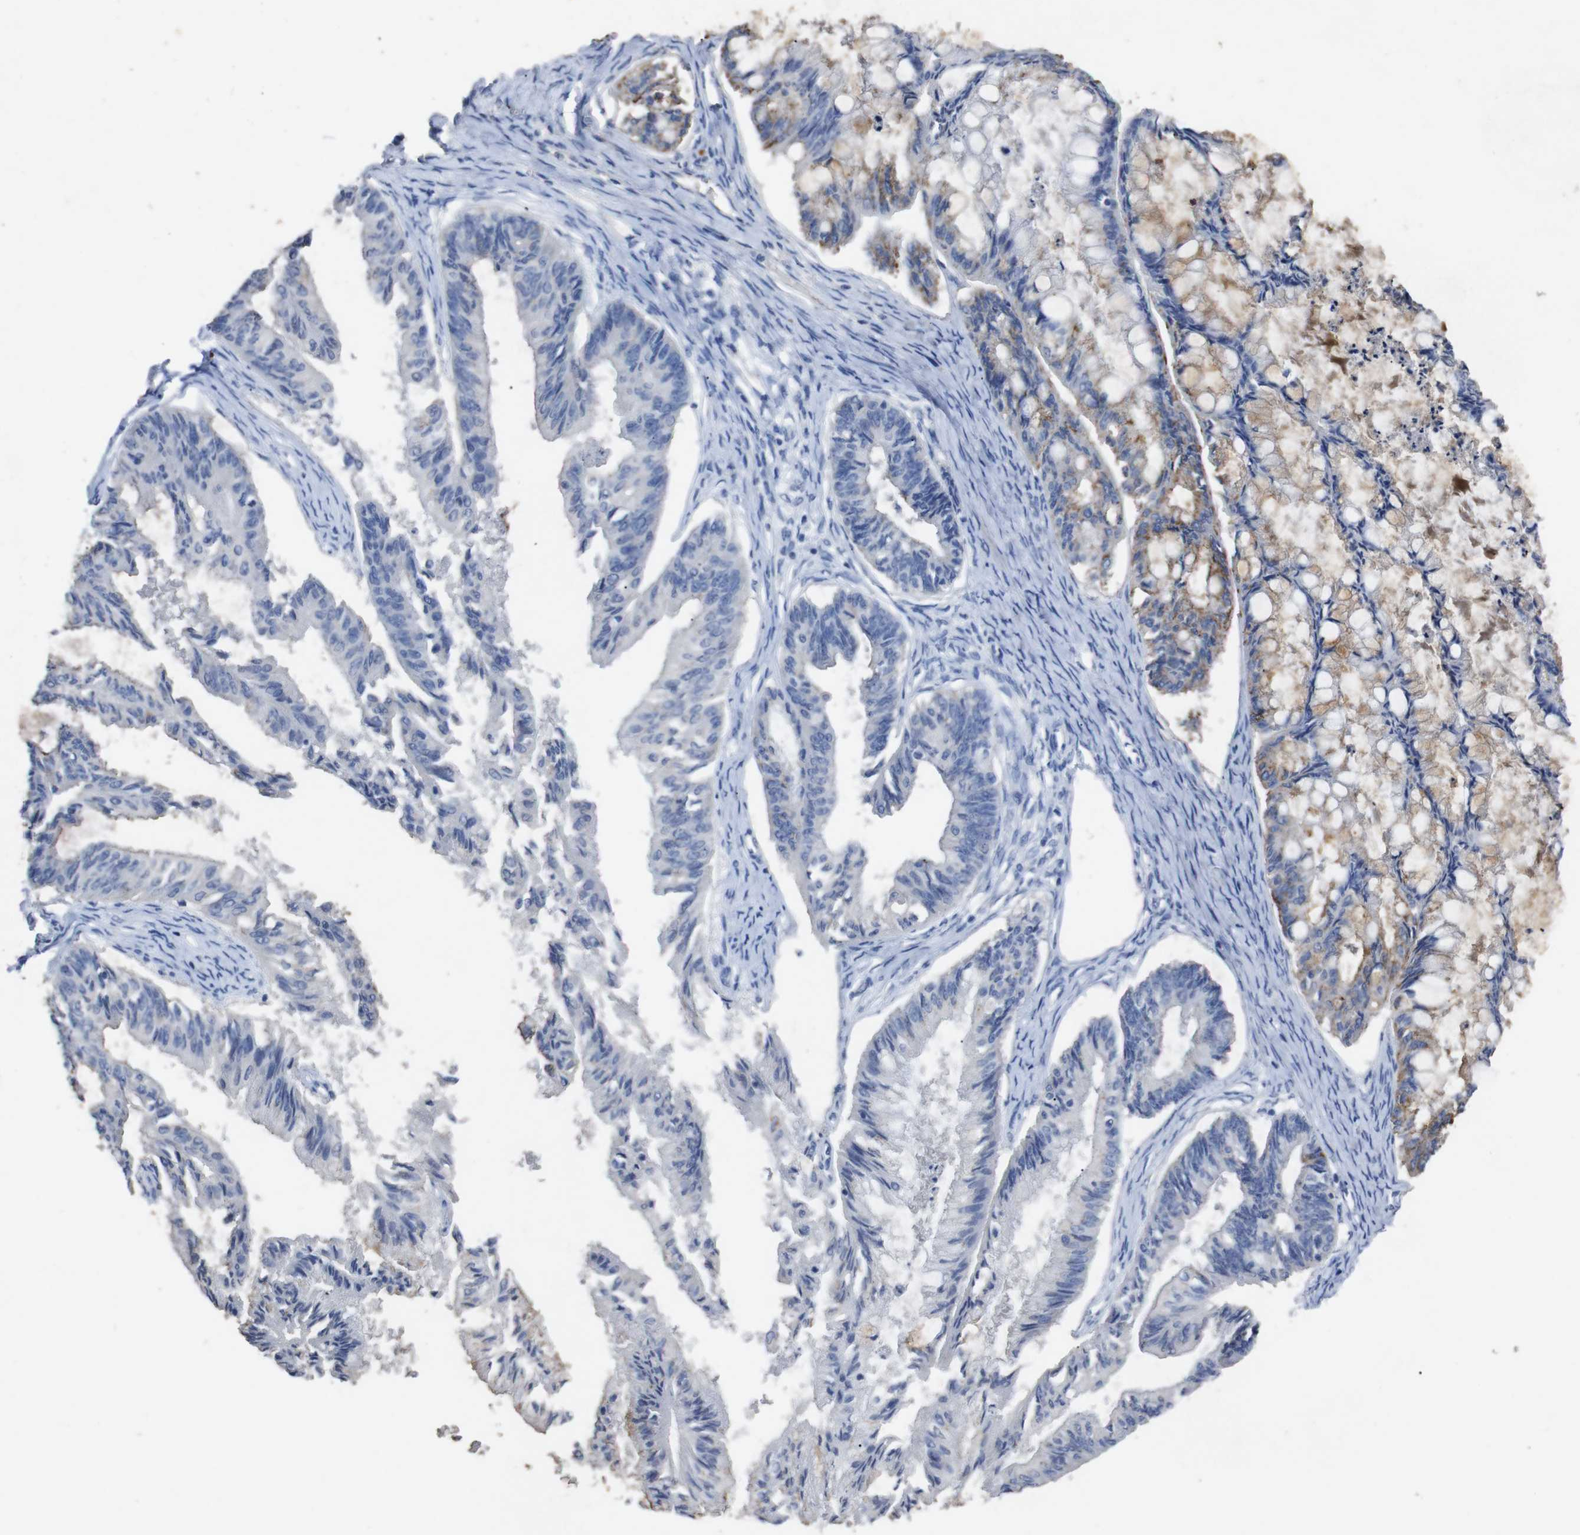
{"staining": {"intensity": "moderate", "quantity": "<25%", "location": "cytoplasmic/membranous"}, "tissue": "ovarian cancer", "cell_type": "Tumor cells", "image_type": "cancer", "snomed": [{"axis": "morphology", "description": "Cystadenocarcinoma, mucinous, NOS"}, {"axis": "topography", "description": "Ovary"}], "caption": "Immunohistochemistry (IHC) histopathology image of neoplastic tissue: mucinous cystadenocarcinoma (ovarian) stained using immunohistochemistry (IHC) displays low levels of moderate protein expression localized specifically in the cytoplasmic/membranous of tumor cells, appearing as a cytoplasmic/membranous brown color.", "gene": "GJB2", "patient": {"sex": "female", "age": 57}}